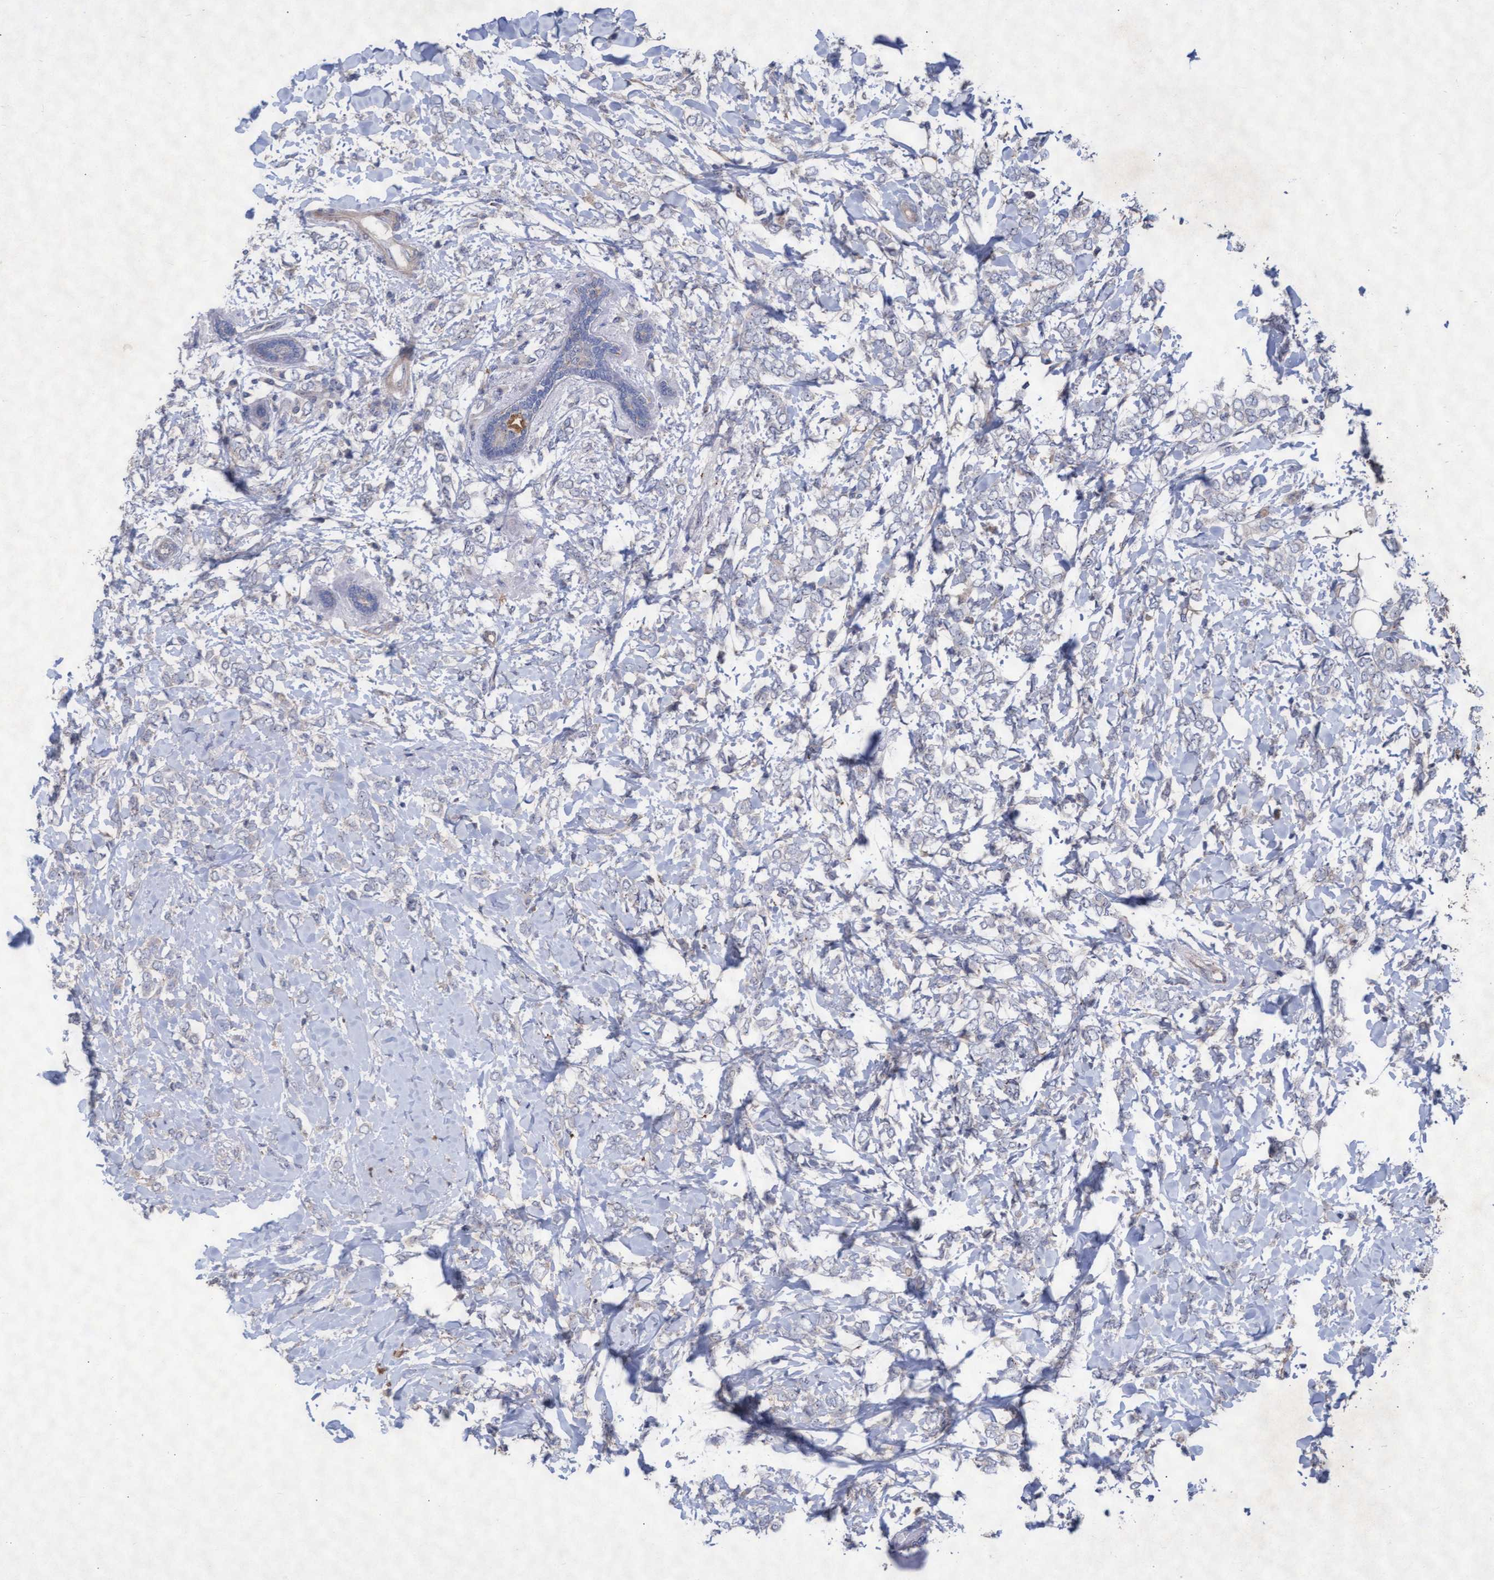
{"staining": {"intensity": "negative", "quantity": "none", "location": "none"}, "tissue": "breast cancer", "cell_type": "Tumor cells", "image_type": "cancer", "snomed": [{"axis": "morphology", "description": "Normal tissue, NOS"}, {"axis": "morphology", "description": "Lobular carcinoma"}, {"axis": "topography", "description": "Breast"}], "caption": "Tumor cells are negative for brown protein staining in breast cancer (lobular carcinoma). (IHC, brightfield microscopy, high magnification).", "gene": "ABCF2", "patient": {"sex": "female", "age": 47}}